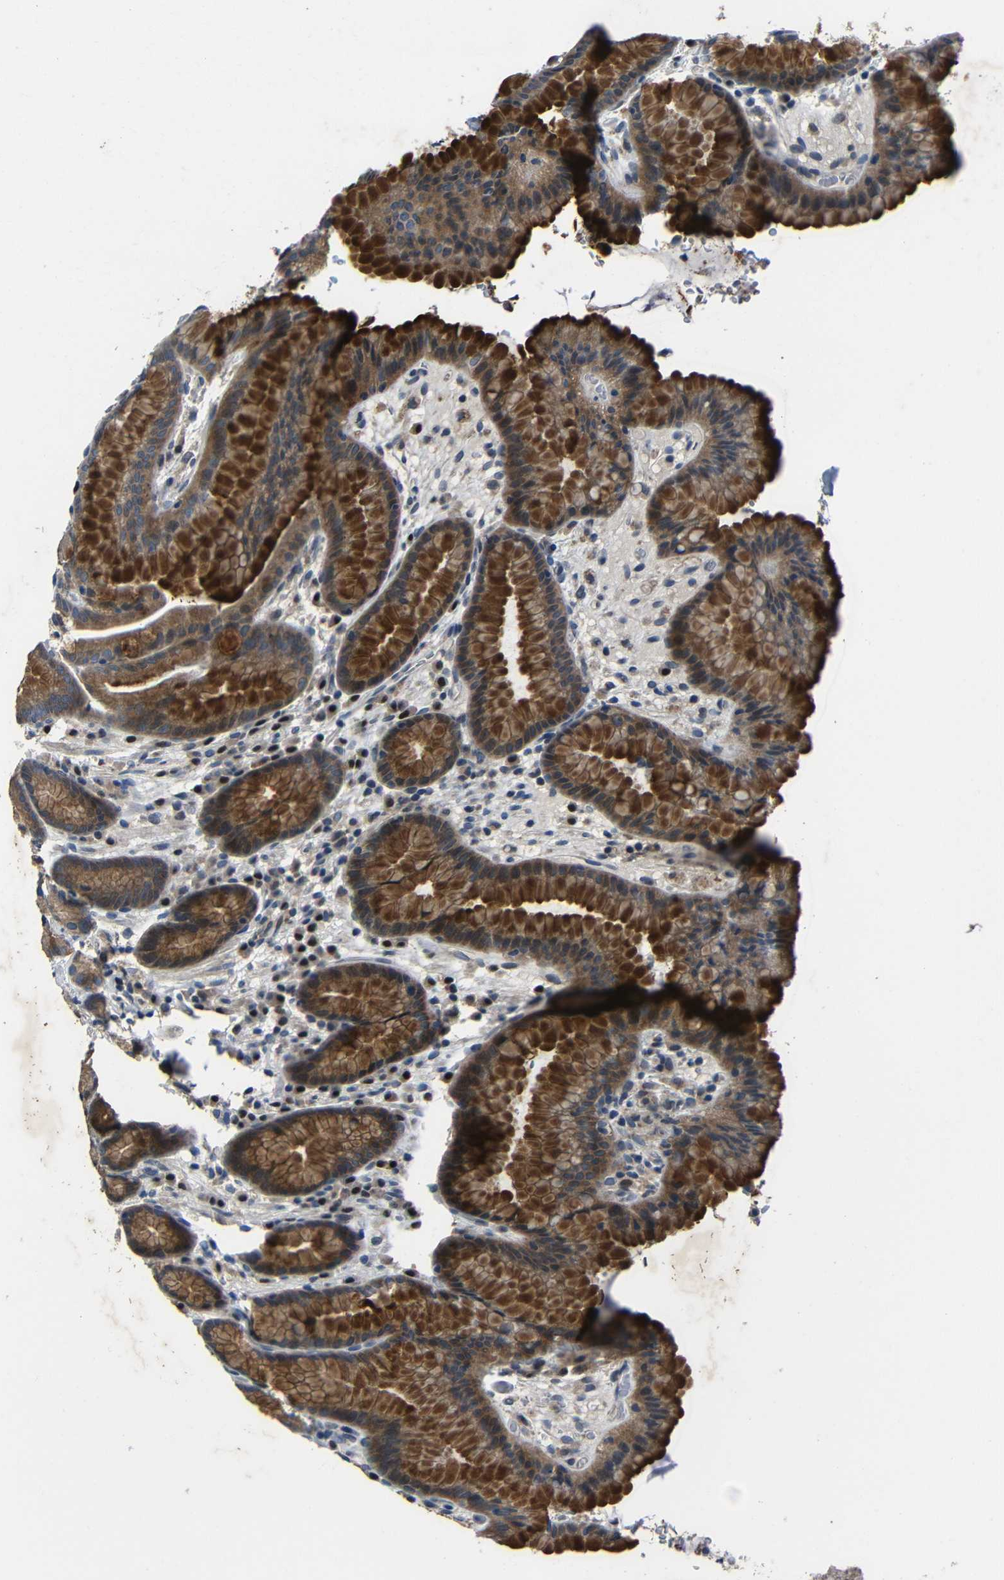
{"staining": {"intensity": "strong", "quantity": ">75%", "location": "cytoplasmic/membranous"}, "tissue": "stomach", "cell_type": "Glandular cells", "image_type": "normal", "snomed": [{"axis": "morphology", "description": "Normal tissue, NOS"}, {"axis": "topography", "description": "Stomach, lower"}], "caption": "Immunohistochemistry (IHC) of unremarkable stomach reveals high levels of strong cytoplasmic/membranous expression in about >75% of glandular cells. (DAB (3,3'-diaminobenzidine) = brown stain, brightfield microscopy at high magnification).", "gene": "C6orf89", "patient": {"sex": "male", "age": 52}}